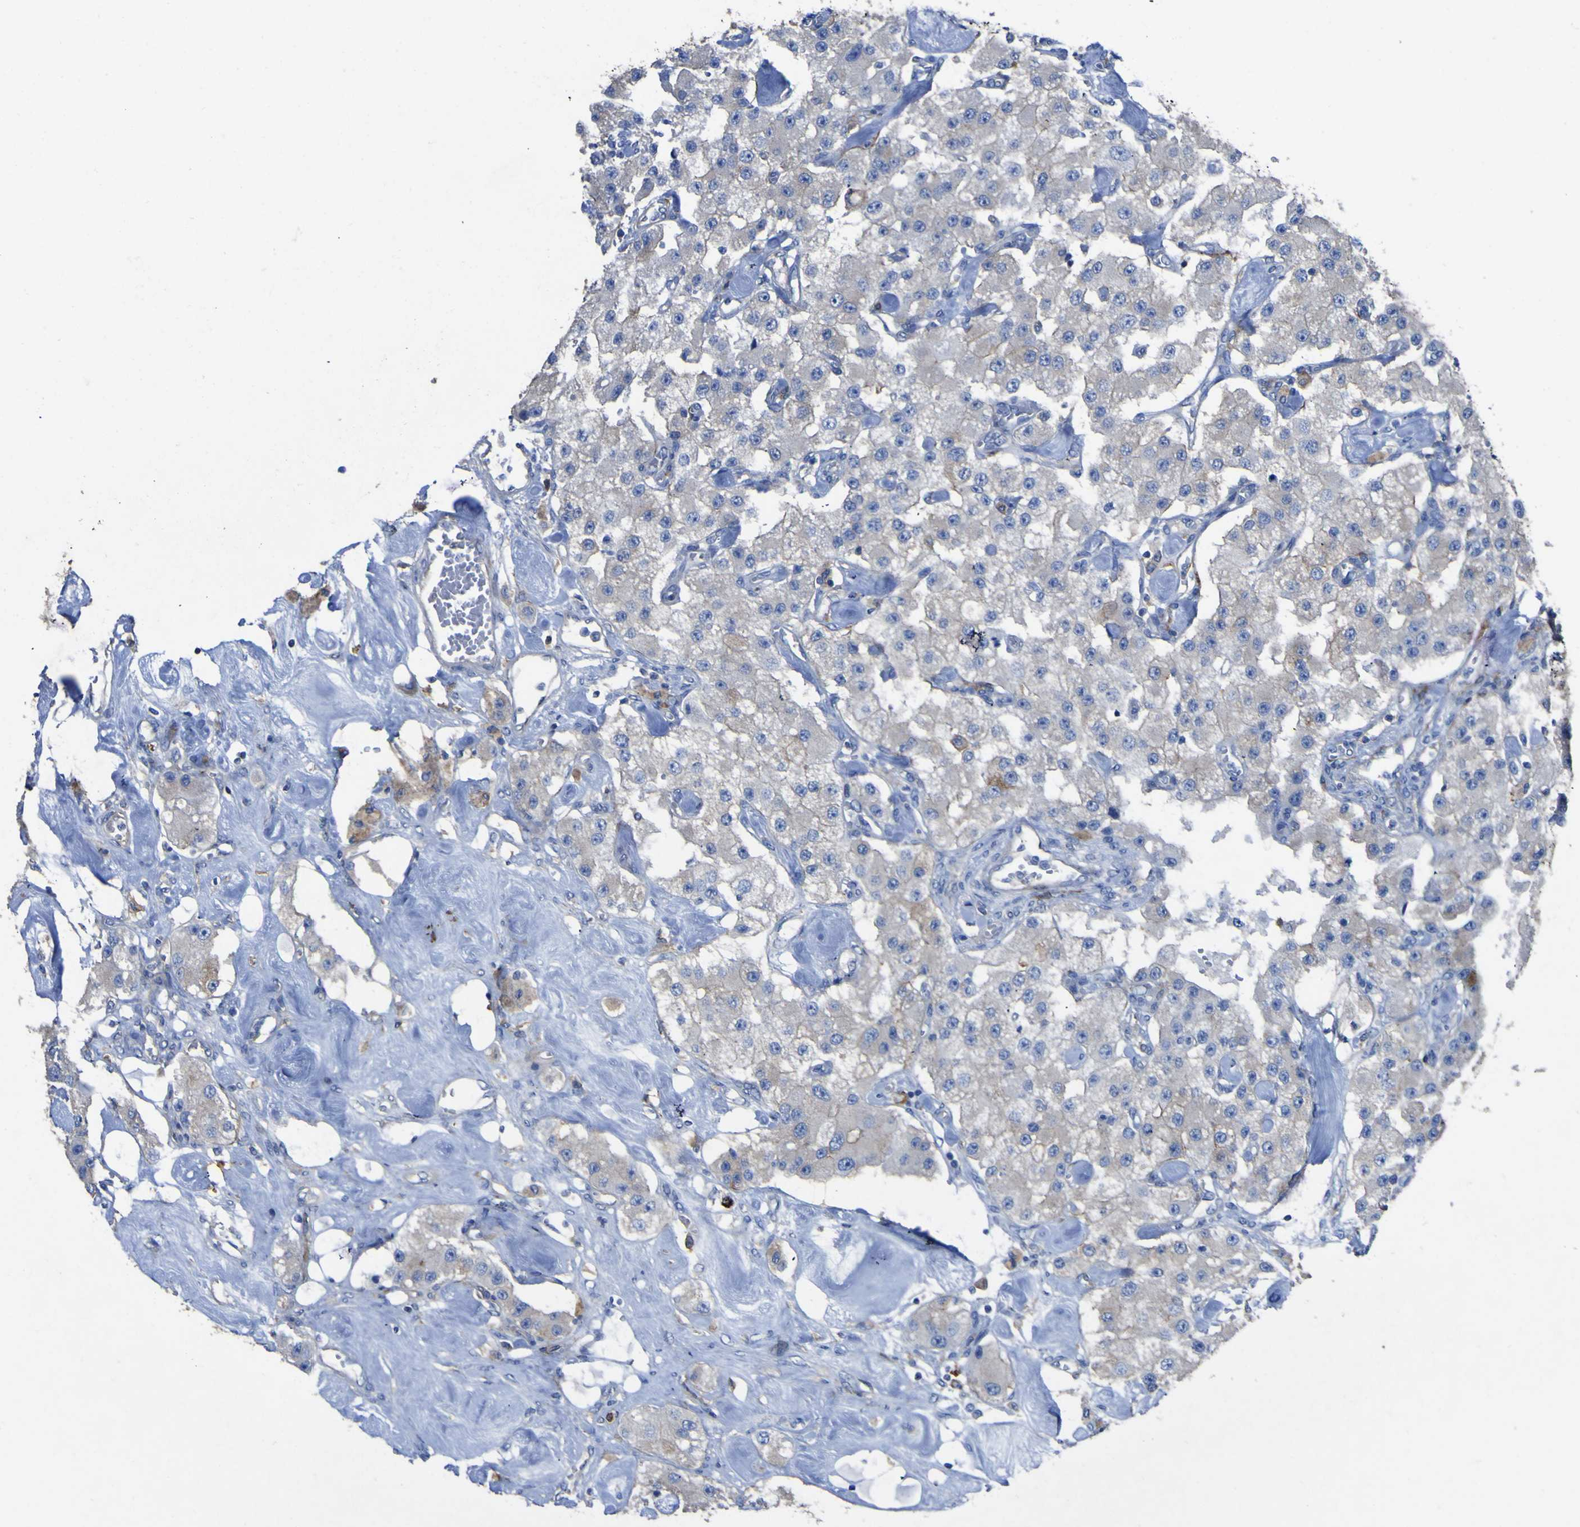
{"staining": {"intensity": "weak", "quantity": "<25%", "location": "cytoplasmic/membranous"}, "tissue": "carcinoid", "cell_type": "Tumor cells", "image_type": "cancer", "snomed": [{"axis": "morphology", "description": "Carcinoid, malignant, NOS"}, {"axis": "topography", "description": "Pancreas"}], "caption": "Immunohistochemistry micrograph of neoplastic tissue: carcinoid stained with DAB (3,3'-diaminobenzidine) demonstrates no significant protein staining in tumor cells.", "gene": "AGO4", "patient": {"sex": "male", "age": 41}}